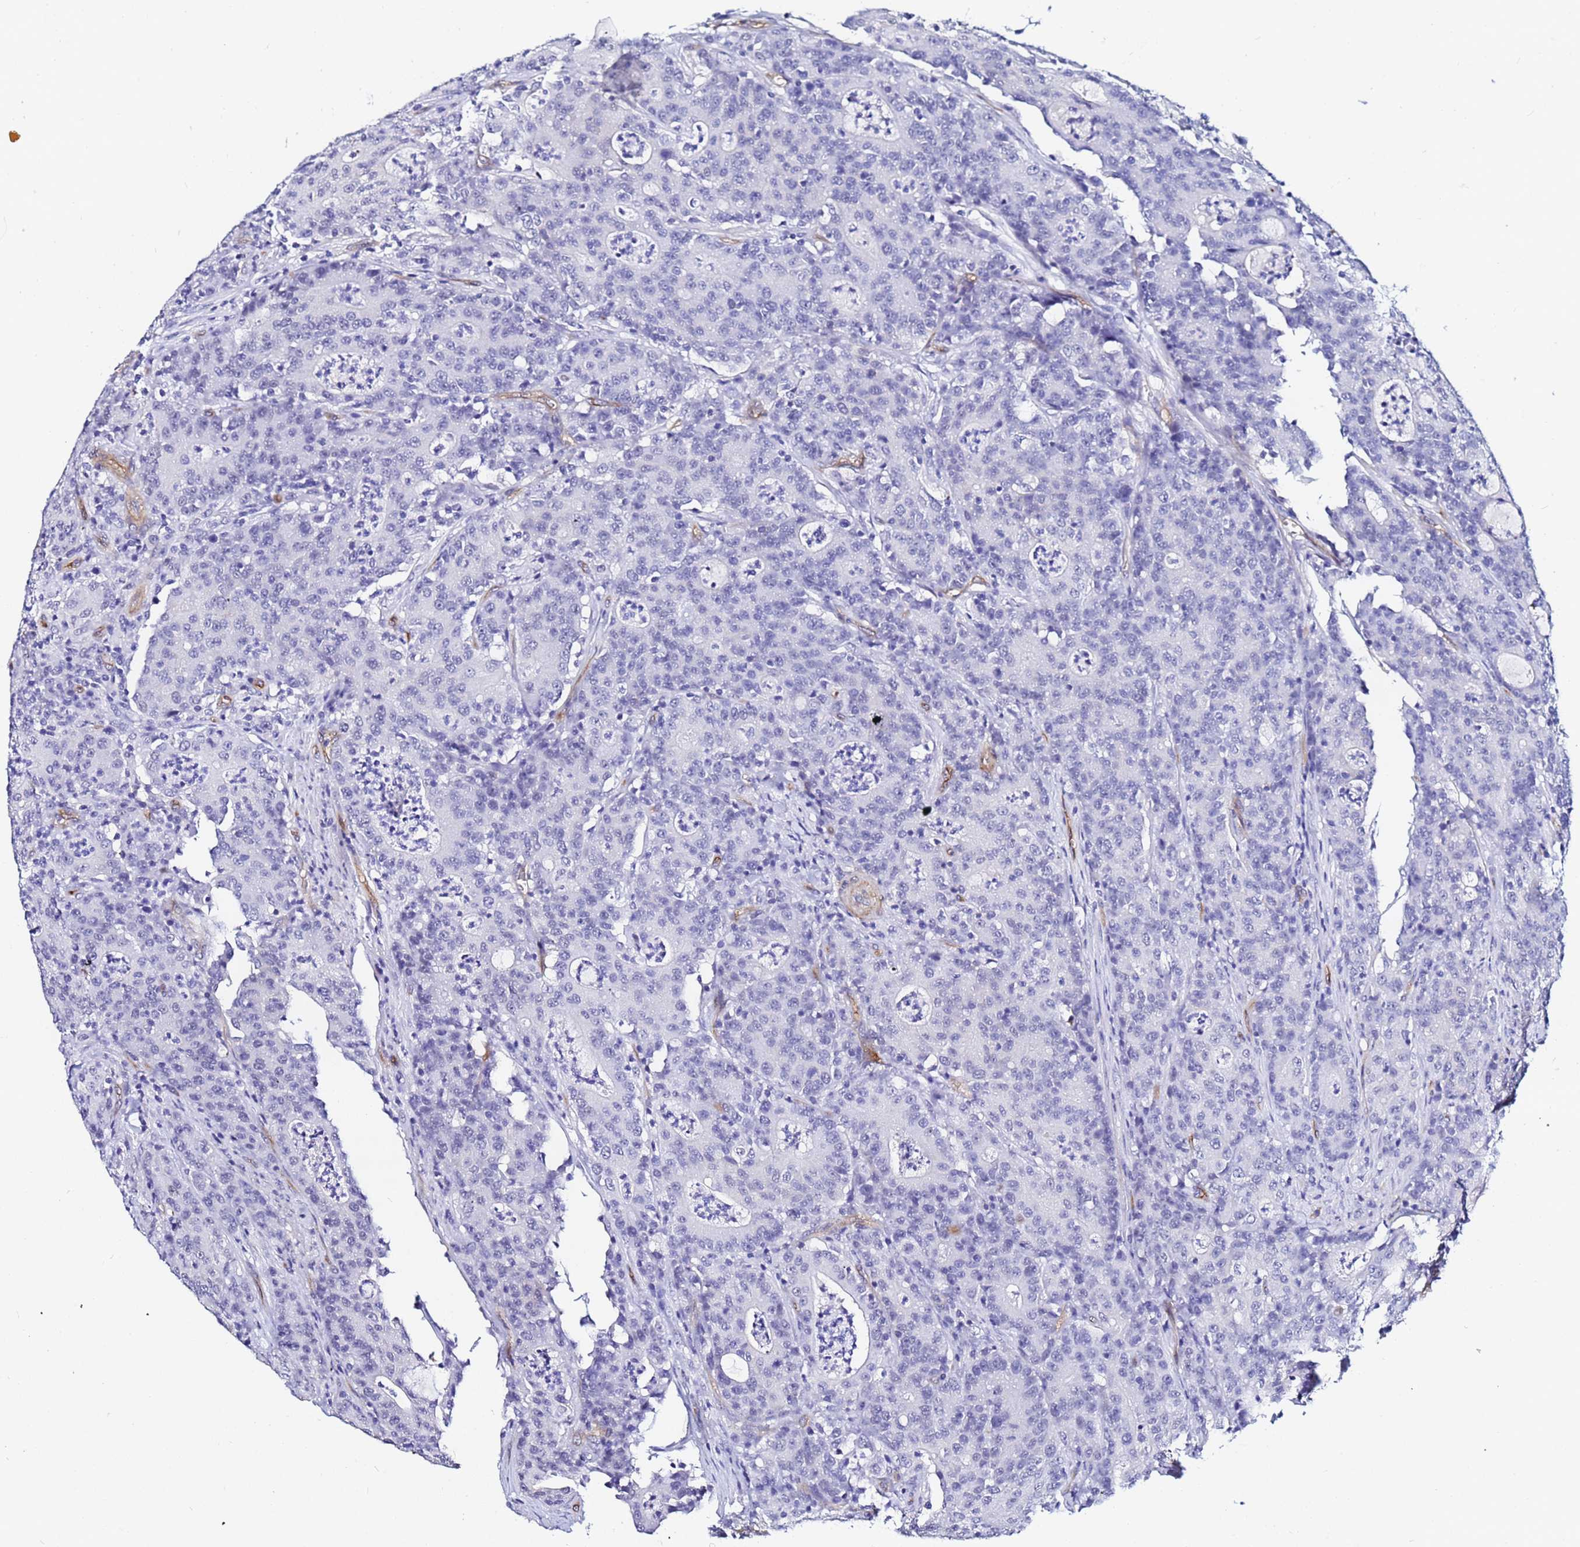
{"staining": {"intensity": "negative", "quantity": "none", "location": "none"}, "tissue": "colorectal cancer", "cell_type": "Tumor cells", "image_type": "cancer", "snomed": [{"axis": "morphology", "description": "Adenocarcinoma, NOS"}, {"axis": "topography", "description": "Colon"}], "caption": "IHC histopathology image of neoplastic tissue: human colorectal cancer (adenocarcinoma) stained with DAB reveals no significant protein staining in tumor cells.", "gene": "DEFB104A", "patient": {"sex": "male", "age": 83}}